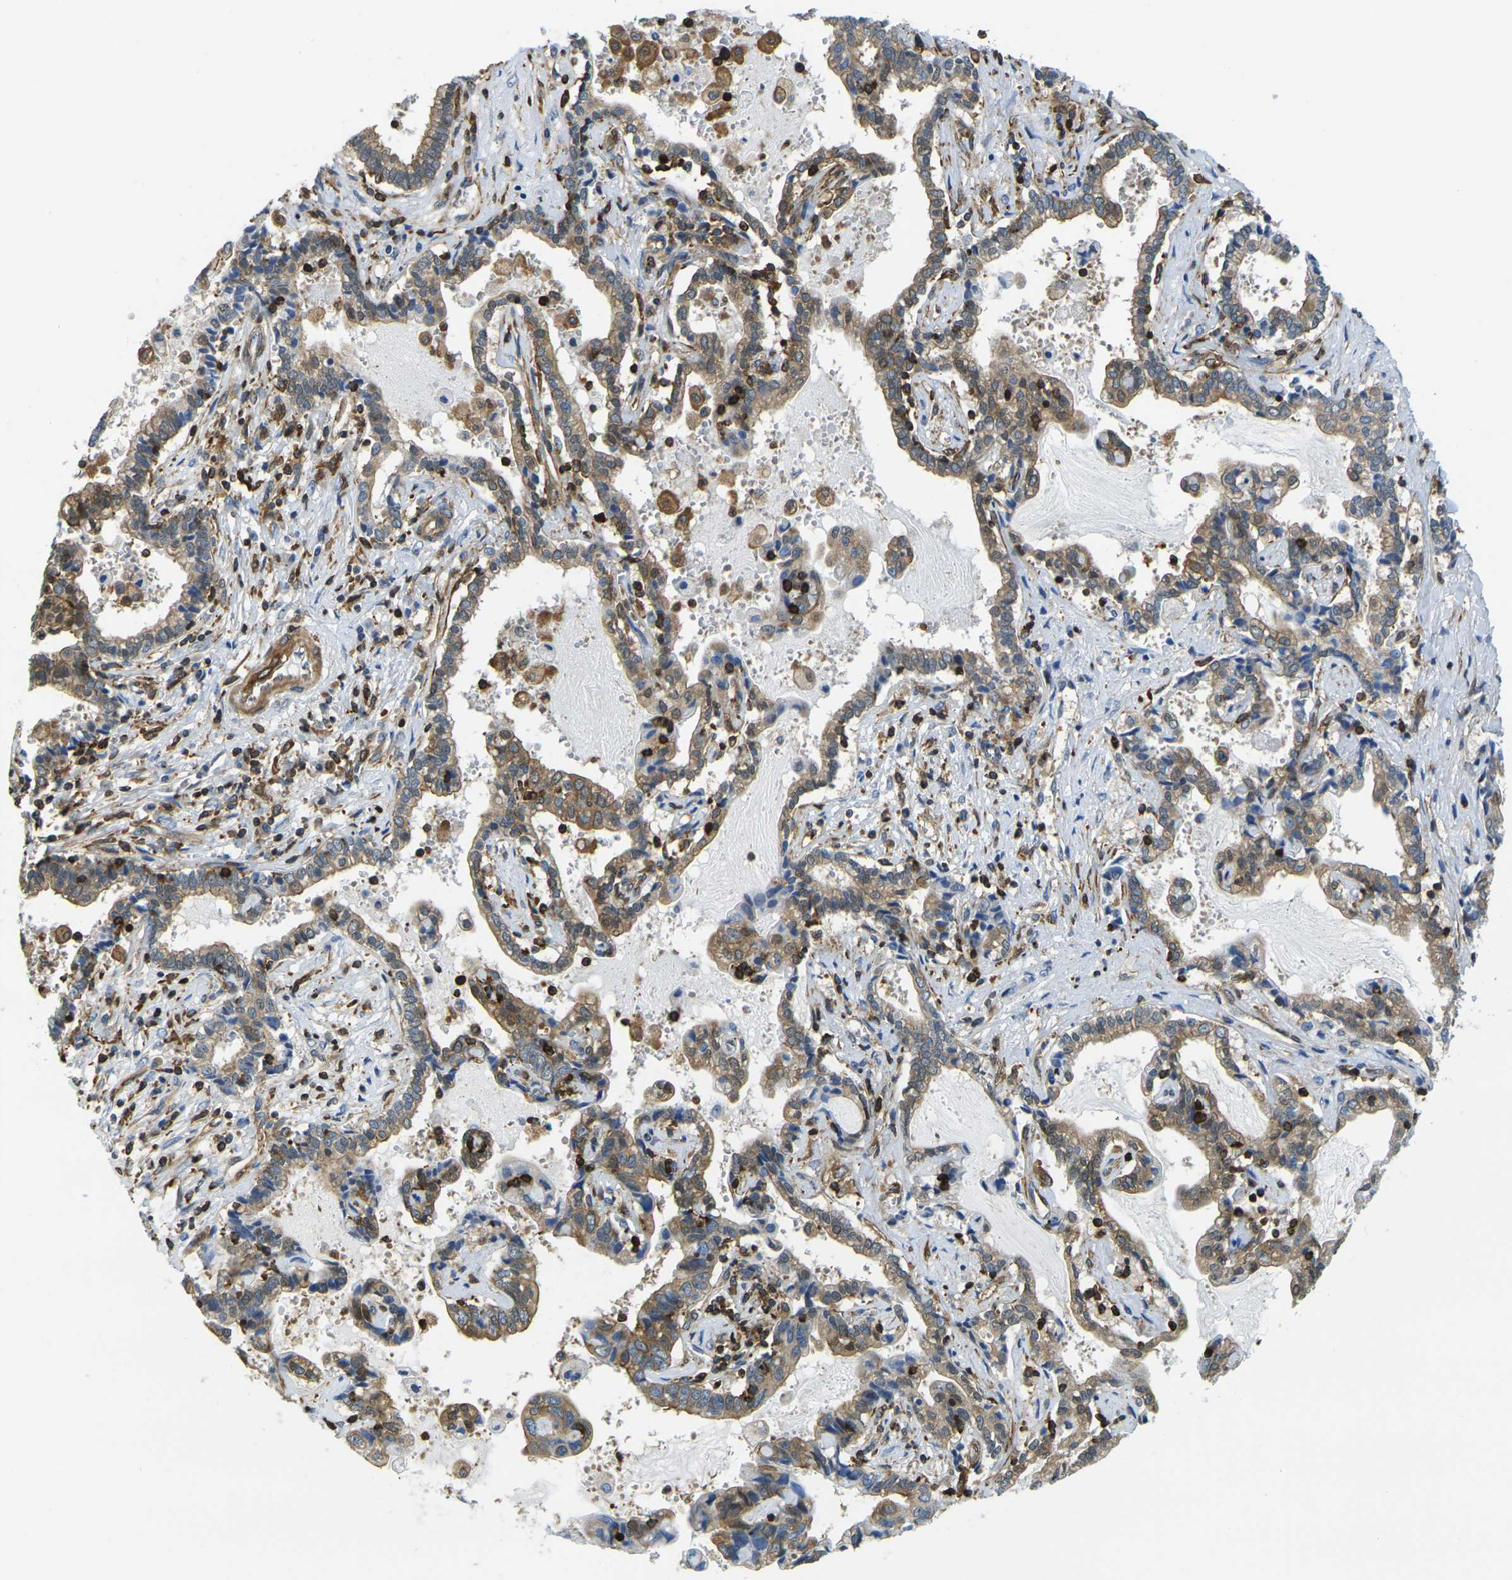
{"staining": {"intensity": "weak", "quantity": ">75%", "location": "cytoplasmic/membranous"}, "tissue": "liver cancer", "cell_type": "Tumor cells", "image_type": "cancer", "snomed": [{"axis": "morphology", "description": "Cholangiocarcinoma"}, {"axis": "topography", "description": "Liver"}], "caption": "A brown stain shows weak cytoplasmic/membranous positivity of a protein in liver cholangiocarcinoma tumor cells.", "gene": "LASP1", "patient": {"sex": "male", "age": 57}}